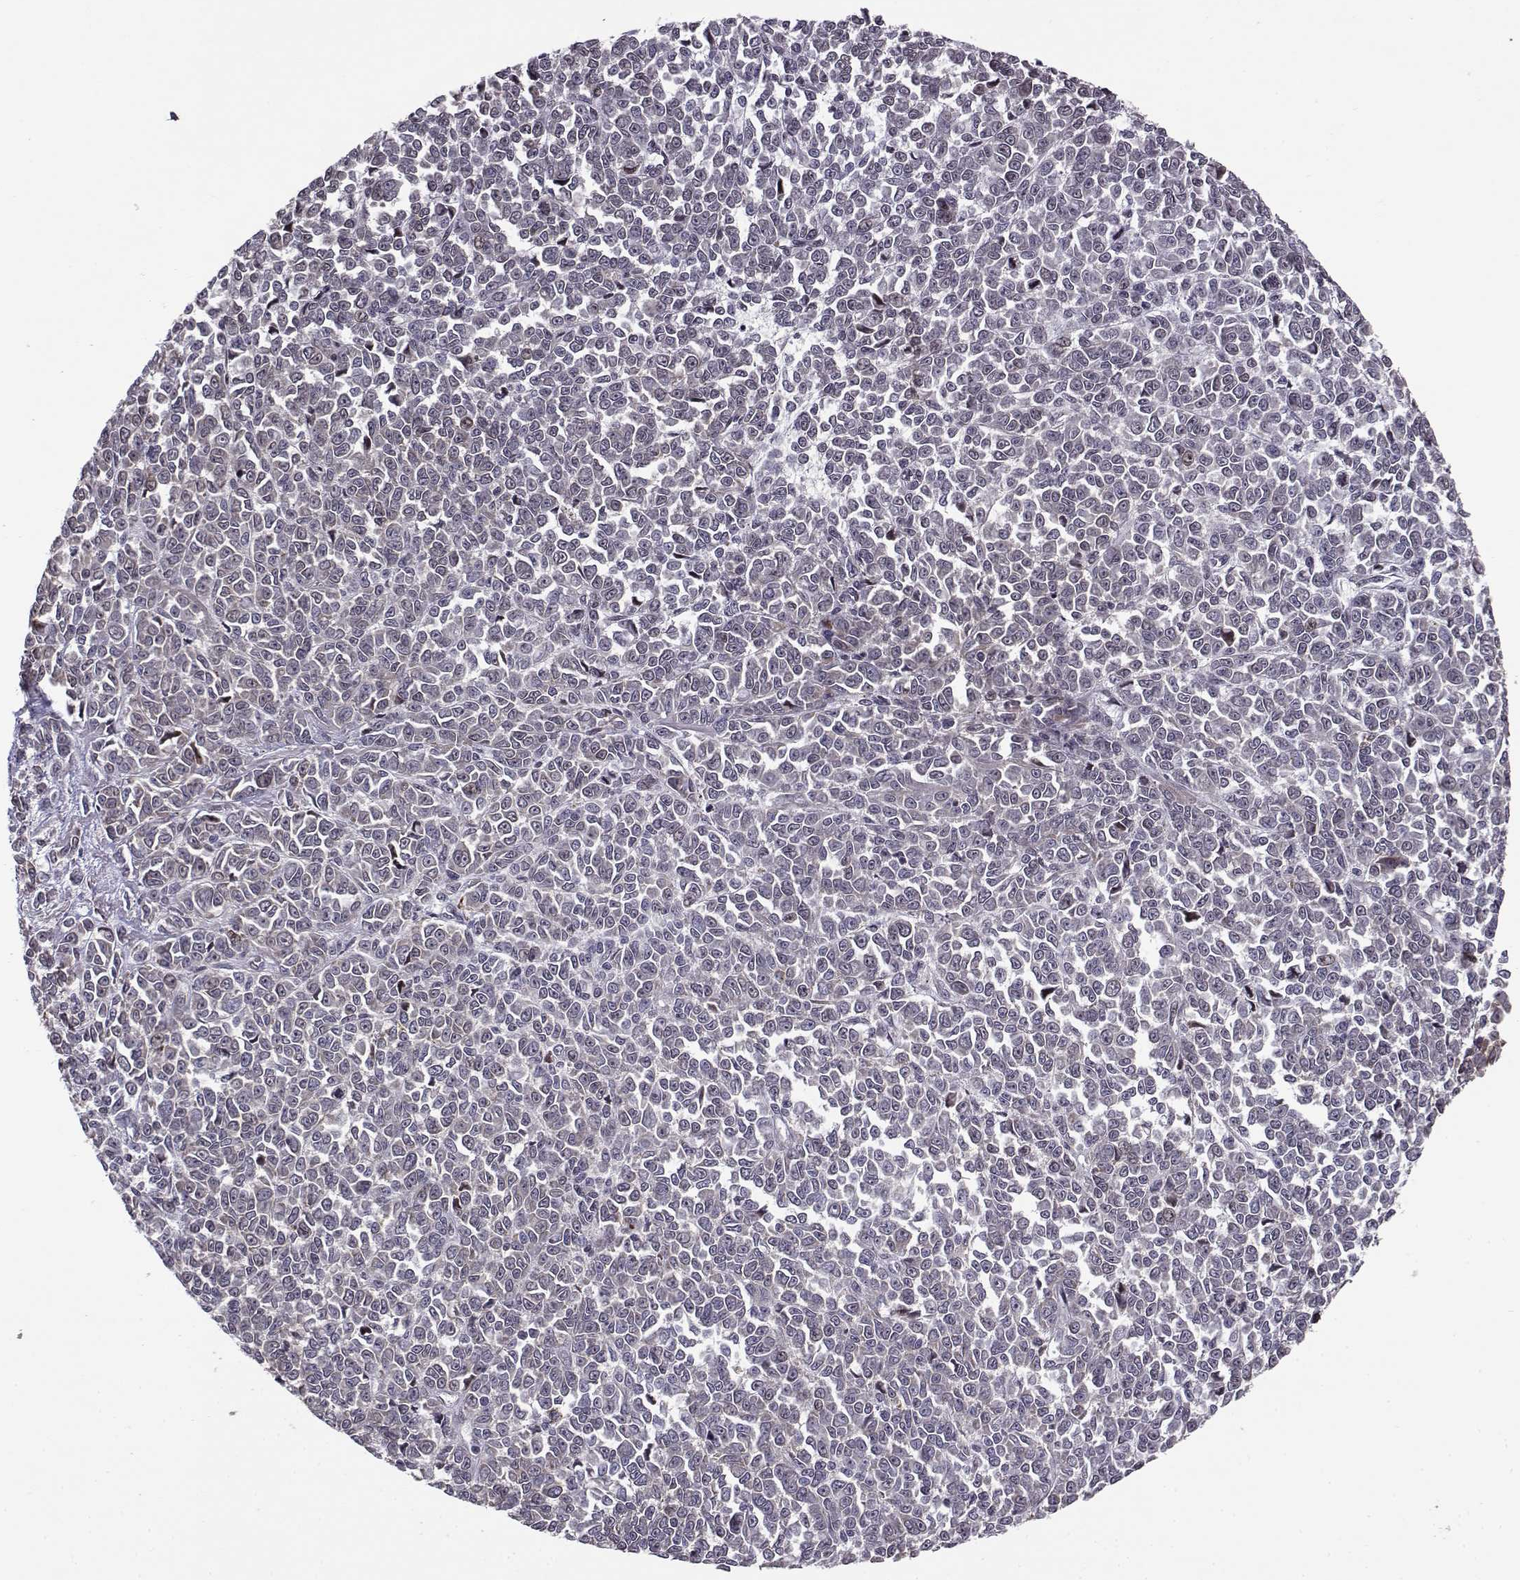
{"staining": {"intensity": "moderate", "quantity": "<25%", "location": "cytoplasmic/membranous"}, "tissue": "melanoma", "cell_type": "Tumor cells", "image_type": "cancer", "snomed": [{"axis": "morphology", "description": "Malignant melanoma, NOS"}, {"axis": "topography", "description": "Skin"}], "caption": "An immunohistochemistry histopathology image of neoplastic tissue is shown. Protein staining in brown labels moderate cytoplasmic/membranous positivity in melanoma within tumor cells. Nuclei are stained in blue.", "gene": "RPL31", "patient": {"sex": "female", "age": 95}}